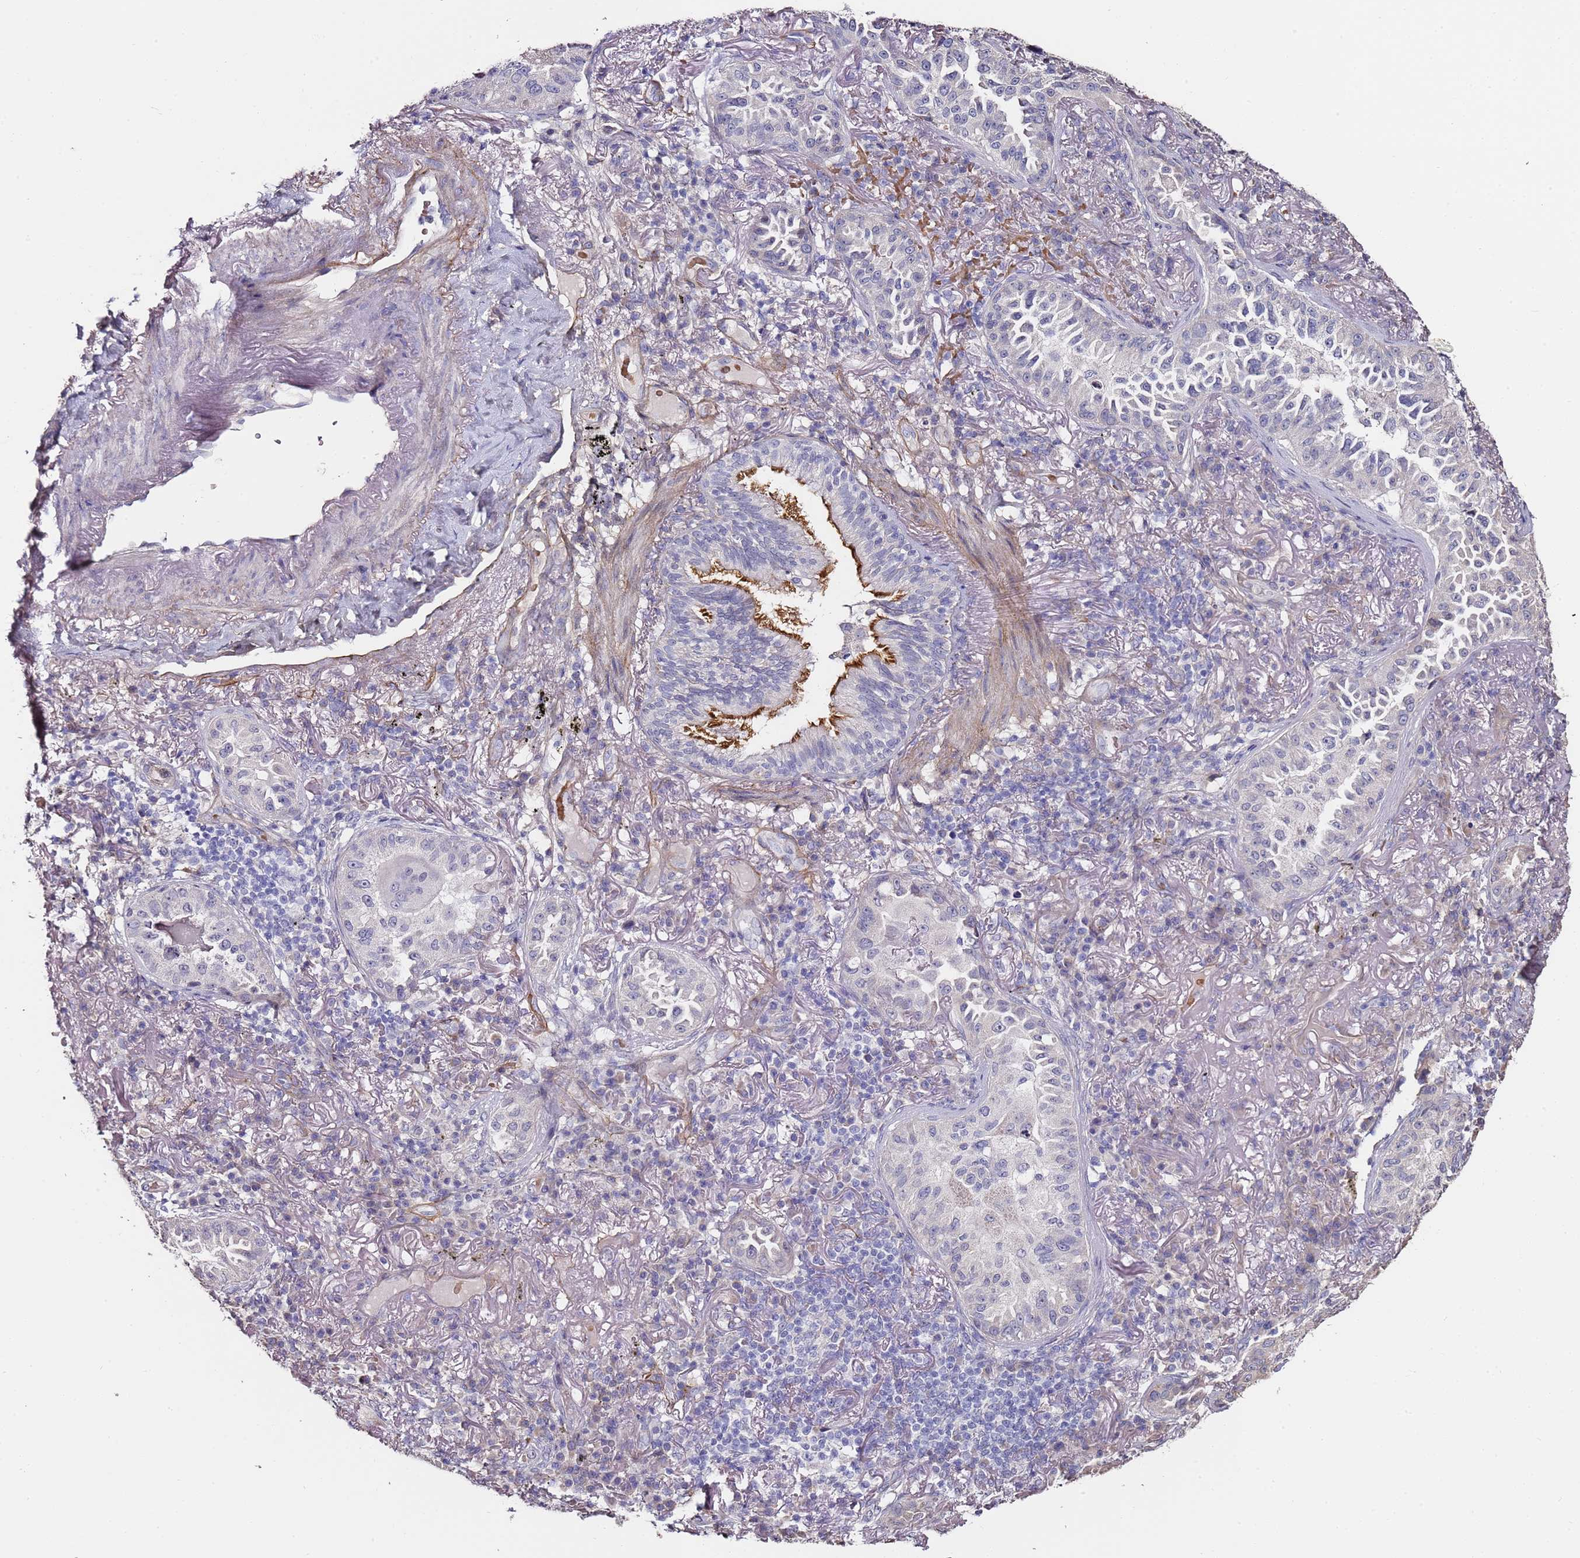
{"staining": {"intensity": "negative", "quantity": "none", "location": "none"}, "tissue": "lung cancer", "cell_type": "Tumor cells", "image_type": "cancer", "snomed": [{"axis": "morphology", "description": "Adenocarcinoma, NOS"}, {"axis": "topography", "description": "Lung"}], "caption": "Human lung adenocarcinoma stained for a protein using immunohistochemistry reveals no expression in tumor cells.", "gene": "C3orf80", "patient": {"sex": "female", "age": 69}}